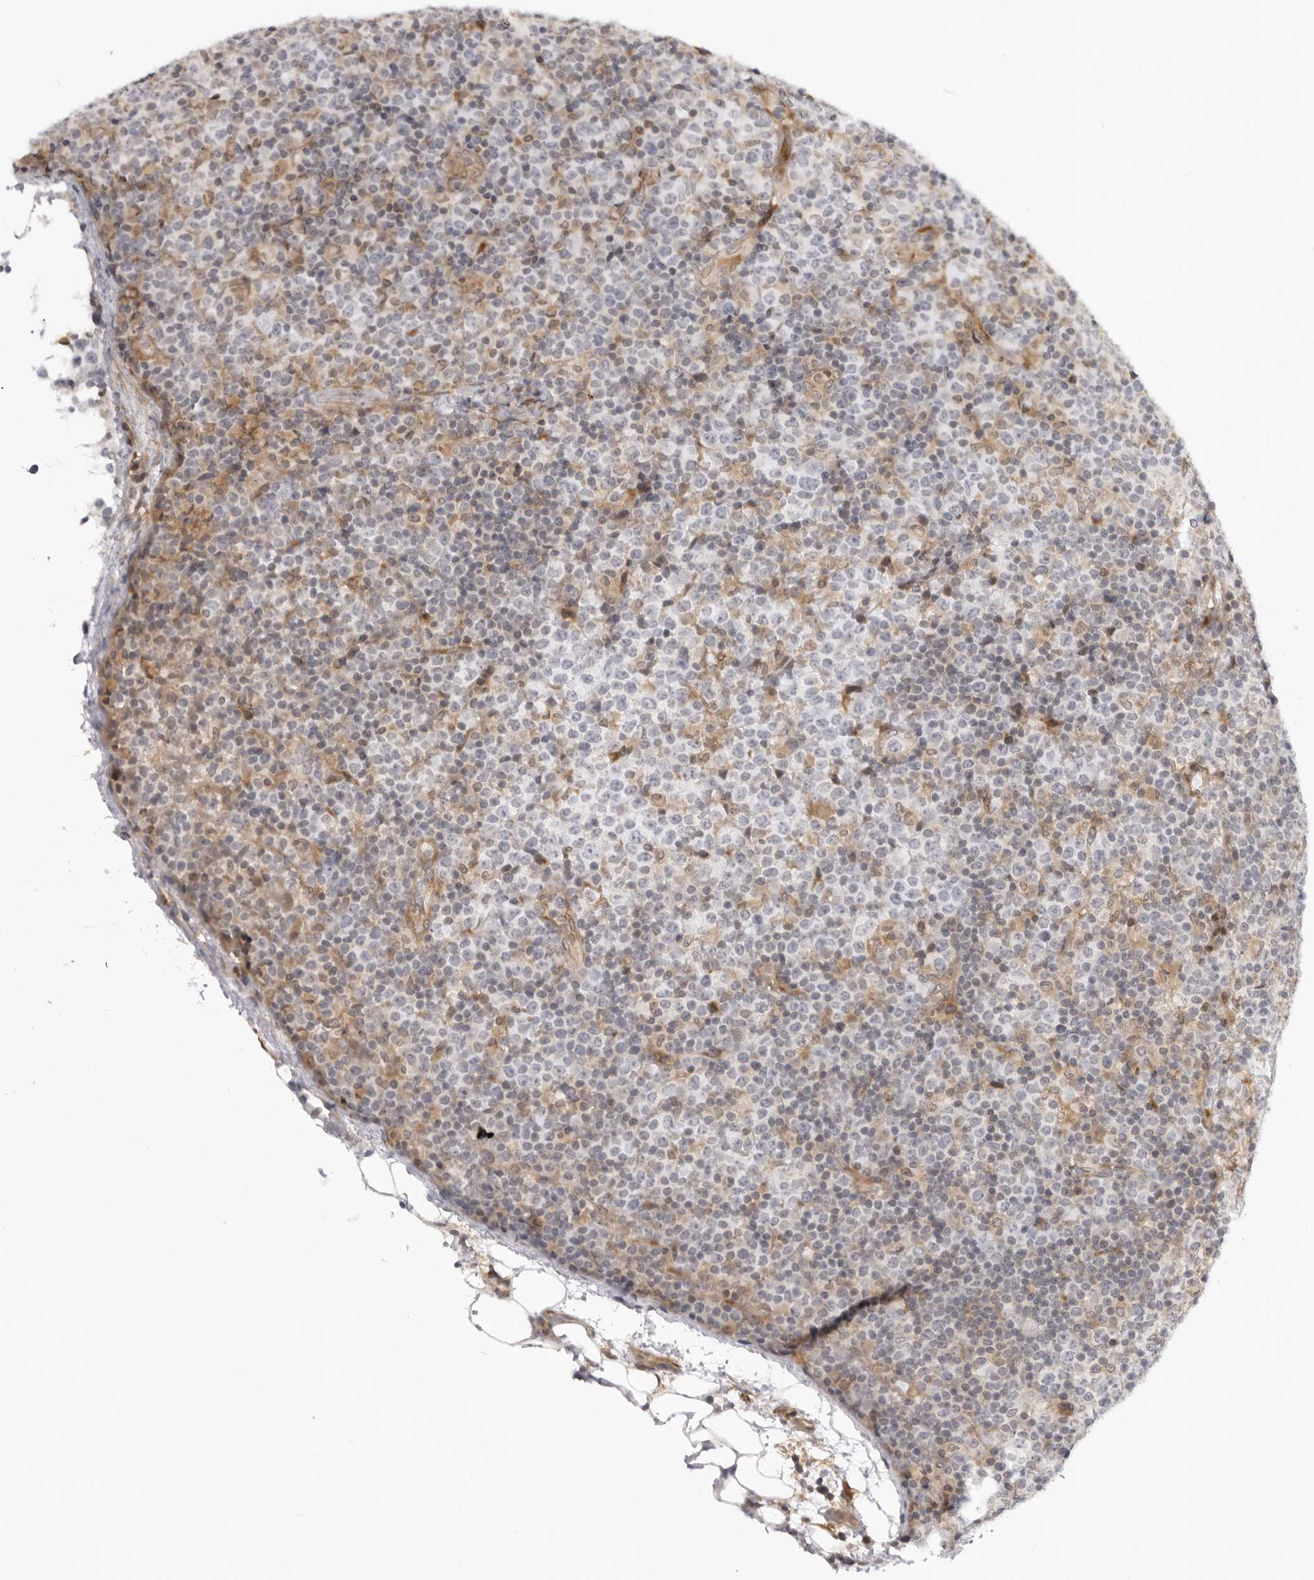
{"staining": {"intensity": "negative", "quantity": "none", "location": "none"}, "tissue": "lymphoma", "cell_type": "Tumor cells", "image_type": "cancer", "snomed": [{"axis": "morphology", "description": "Malignant lymphoma, non-Hodgkin's type, High grade"}, {"axis": "topography", "description": "Lymph node"}], "caption": "DAB immunohistochemical staining of human lymphoma reveals no significant positivity in tumor cells. The staining is performed using DAB (3,3'-diaminobenzidine) brown chromogen with nuclei counter-stained in using hematoxylin.", "gene": "SRGAP2", "patient": {"sex": "male", "age": 13}}